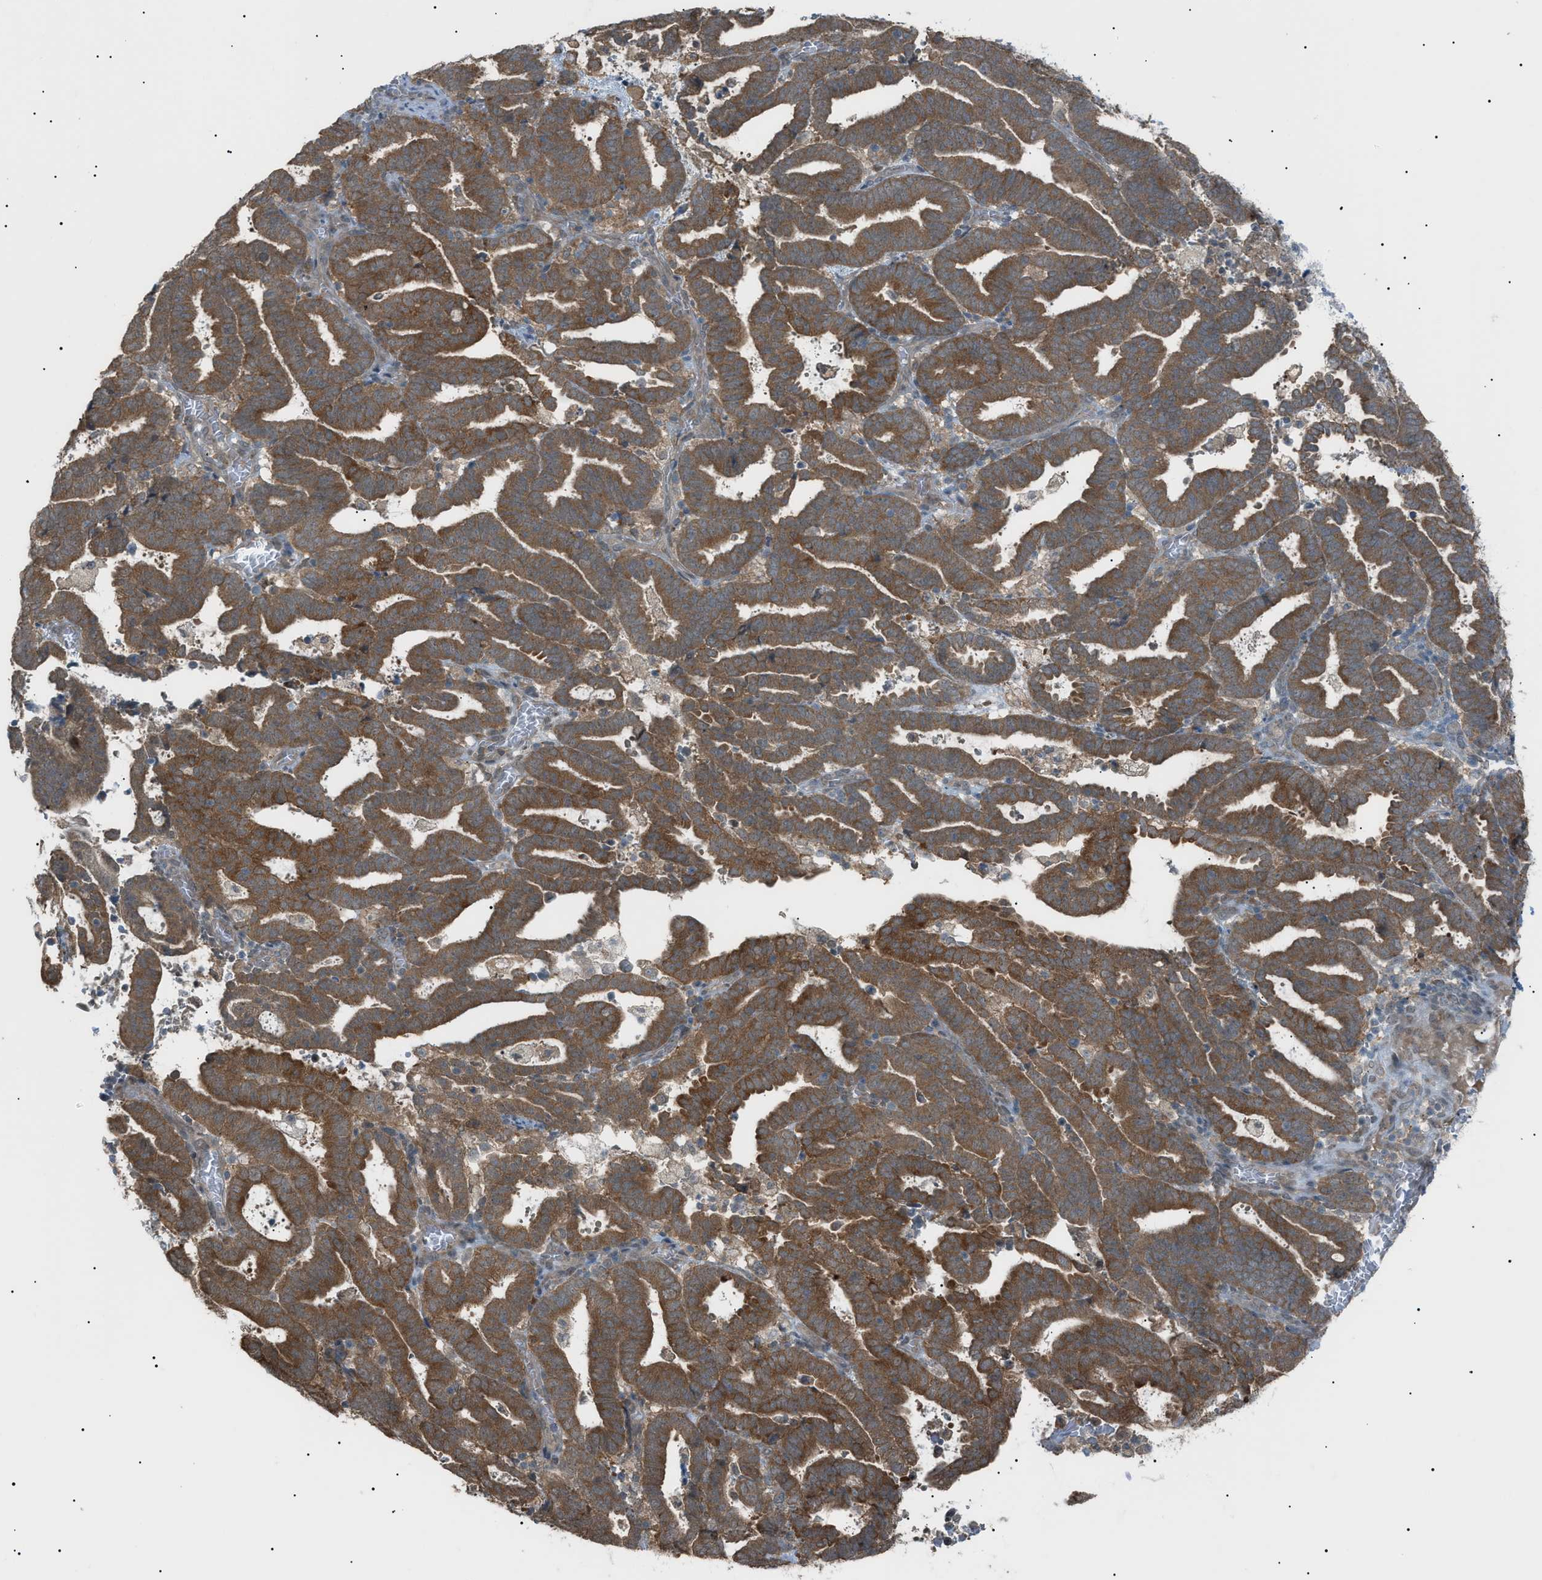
{"staining": {"intensity": "strong", "quantity": ">75%", "location": "cytoplasmic/membranous"}, "tissue": "endometrial cancer", "cell_type": "Tumor cells", "image_type": "cancer", "snomed": [{"axis": "morphology", "description": "Adenocarcinoma, NOS"}, {"axis": "topography", "description": "Uterus"}], "caption": "Immunohistochemistry (IHC) histopathology image of neoplastic tissue: endometrial cancer stained using immunohistochemistry (IHC) shows high levels of strong protein expression localized specifically in the cytoplasmic/membranous of tumor cells, appearing as a cytoplasmic/membranous brown color.", "gene": "LPIN2", "patient": {"sex": "female", "age": 83}}